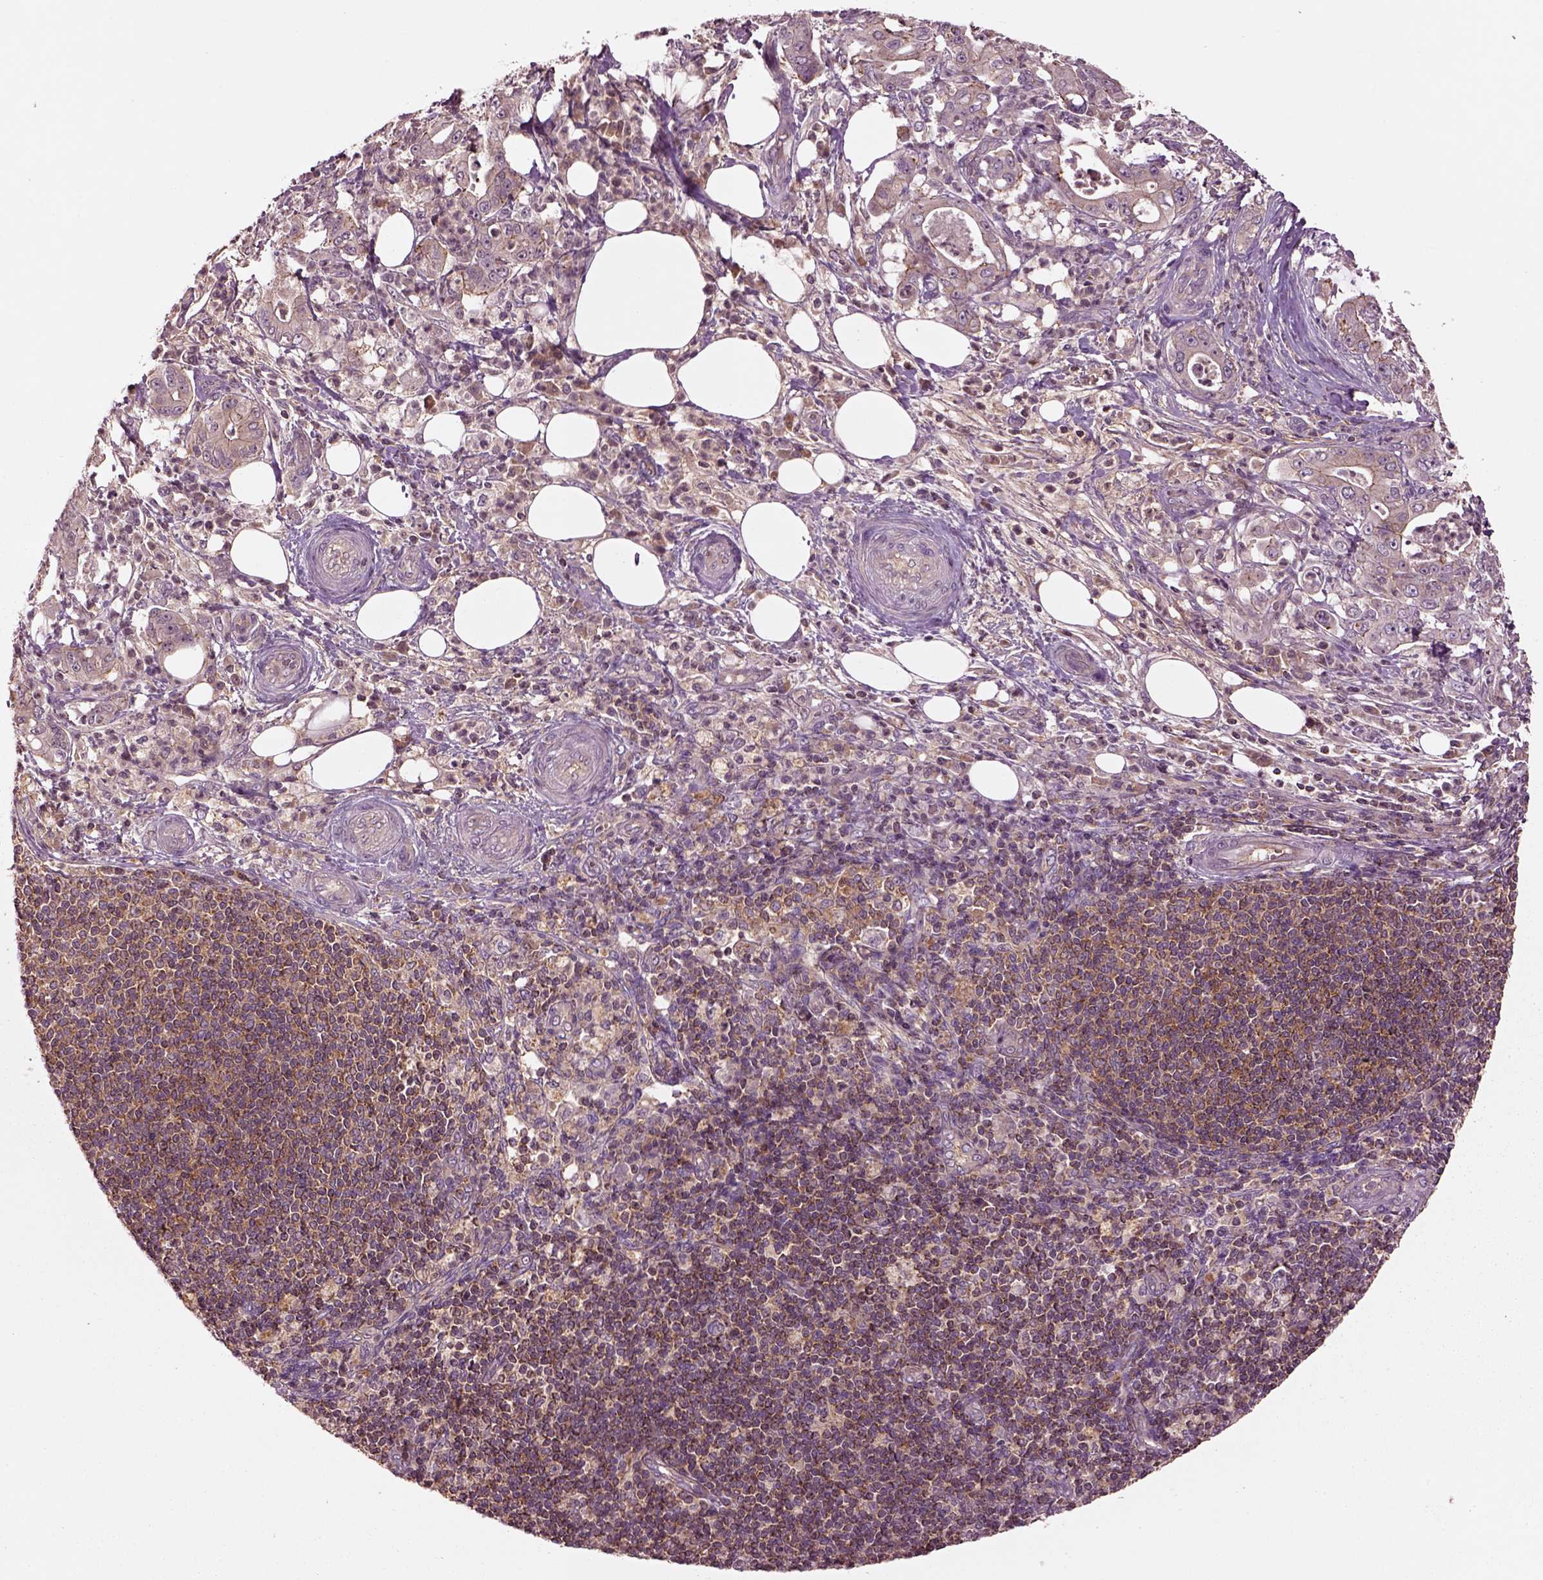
{"staining": {"intensity": "moderate", "quantity": "25%-75%", "location": "cytoplasmic/membranous"}, "tissue": "pancreatic cancer", "cell_type": "Tumor cells", "image_type": "cancer", "snomed": [{"axis": "morphology", "description": "Adenocarcinoma, NOS"}, {"axis": "topography", "description": "Pancreas"}], "caption": "Protein staining reveals moderate cytoplasmic/membranous staining in approximately 25%-75% of tumor cells in pancreatic adenocarcinoma.", "gene": "MTHFS", "patient": {"sex": "male", "age": 71}}